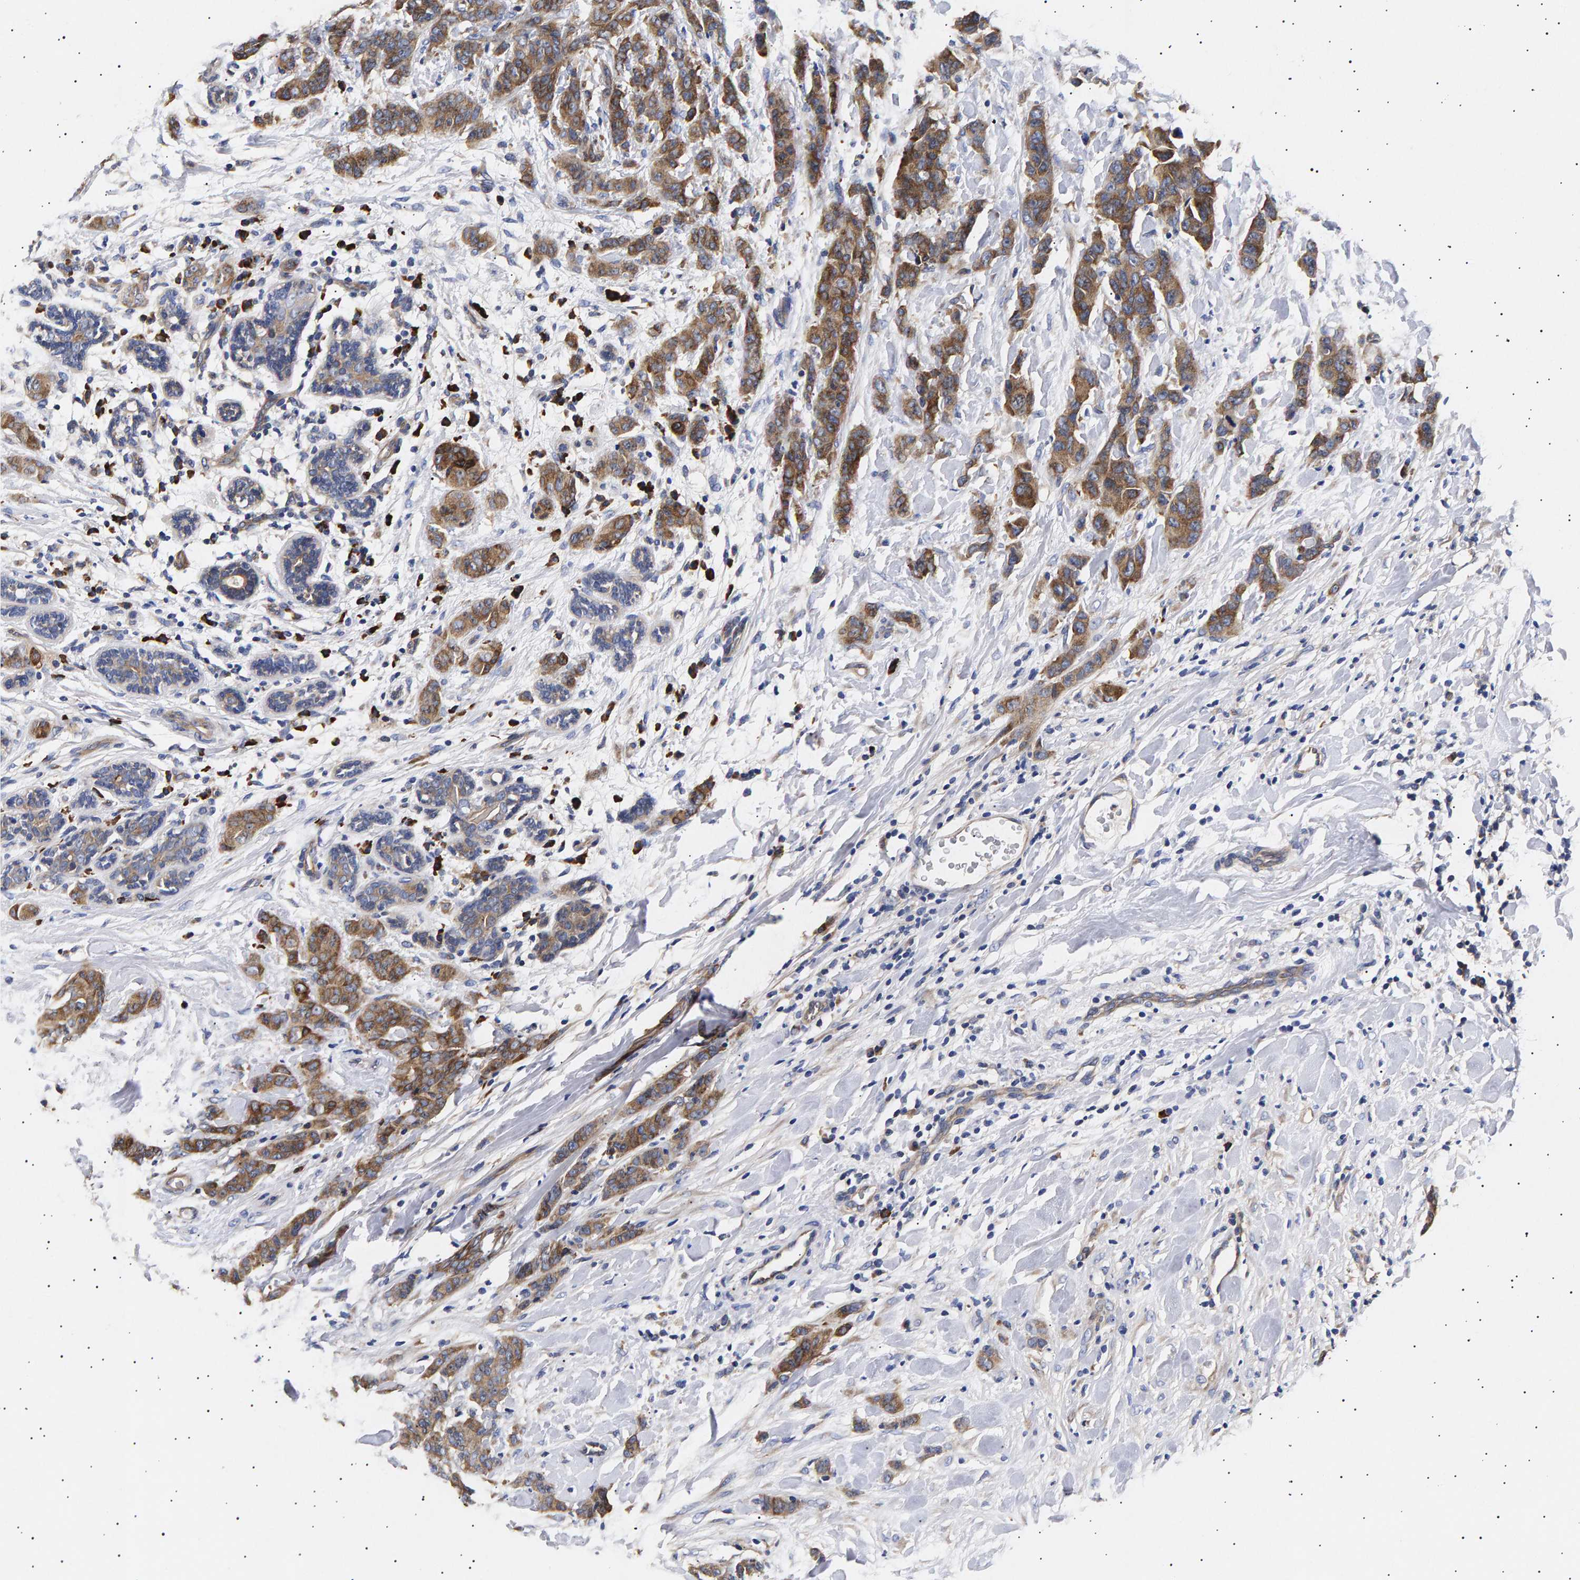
{"staining": {"intensity": "strong", "quantity": ">75%", "location": "cytoplasmic/membranous"}, "tissue": "breast cancer", "cell_type": "Tumor cells", "image_type": "cancer", "snomed": [{"axis": "morphology", "description": "Normal tissue, NOS"}, {"axis": "morphology", "description": "Duct carcinoma"}, {"axis": "topography", "description": "Breast"}], "caption": "Immunohistochemistry (IHC) of breast cancer demonstrates high levels of strong cytoplasmic/membranous positivity in about >75% of tumor cells. Nuclei are stained in blue.", "gene": "ANKRD40", "patient": {"sex": "female", "age": 40}}